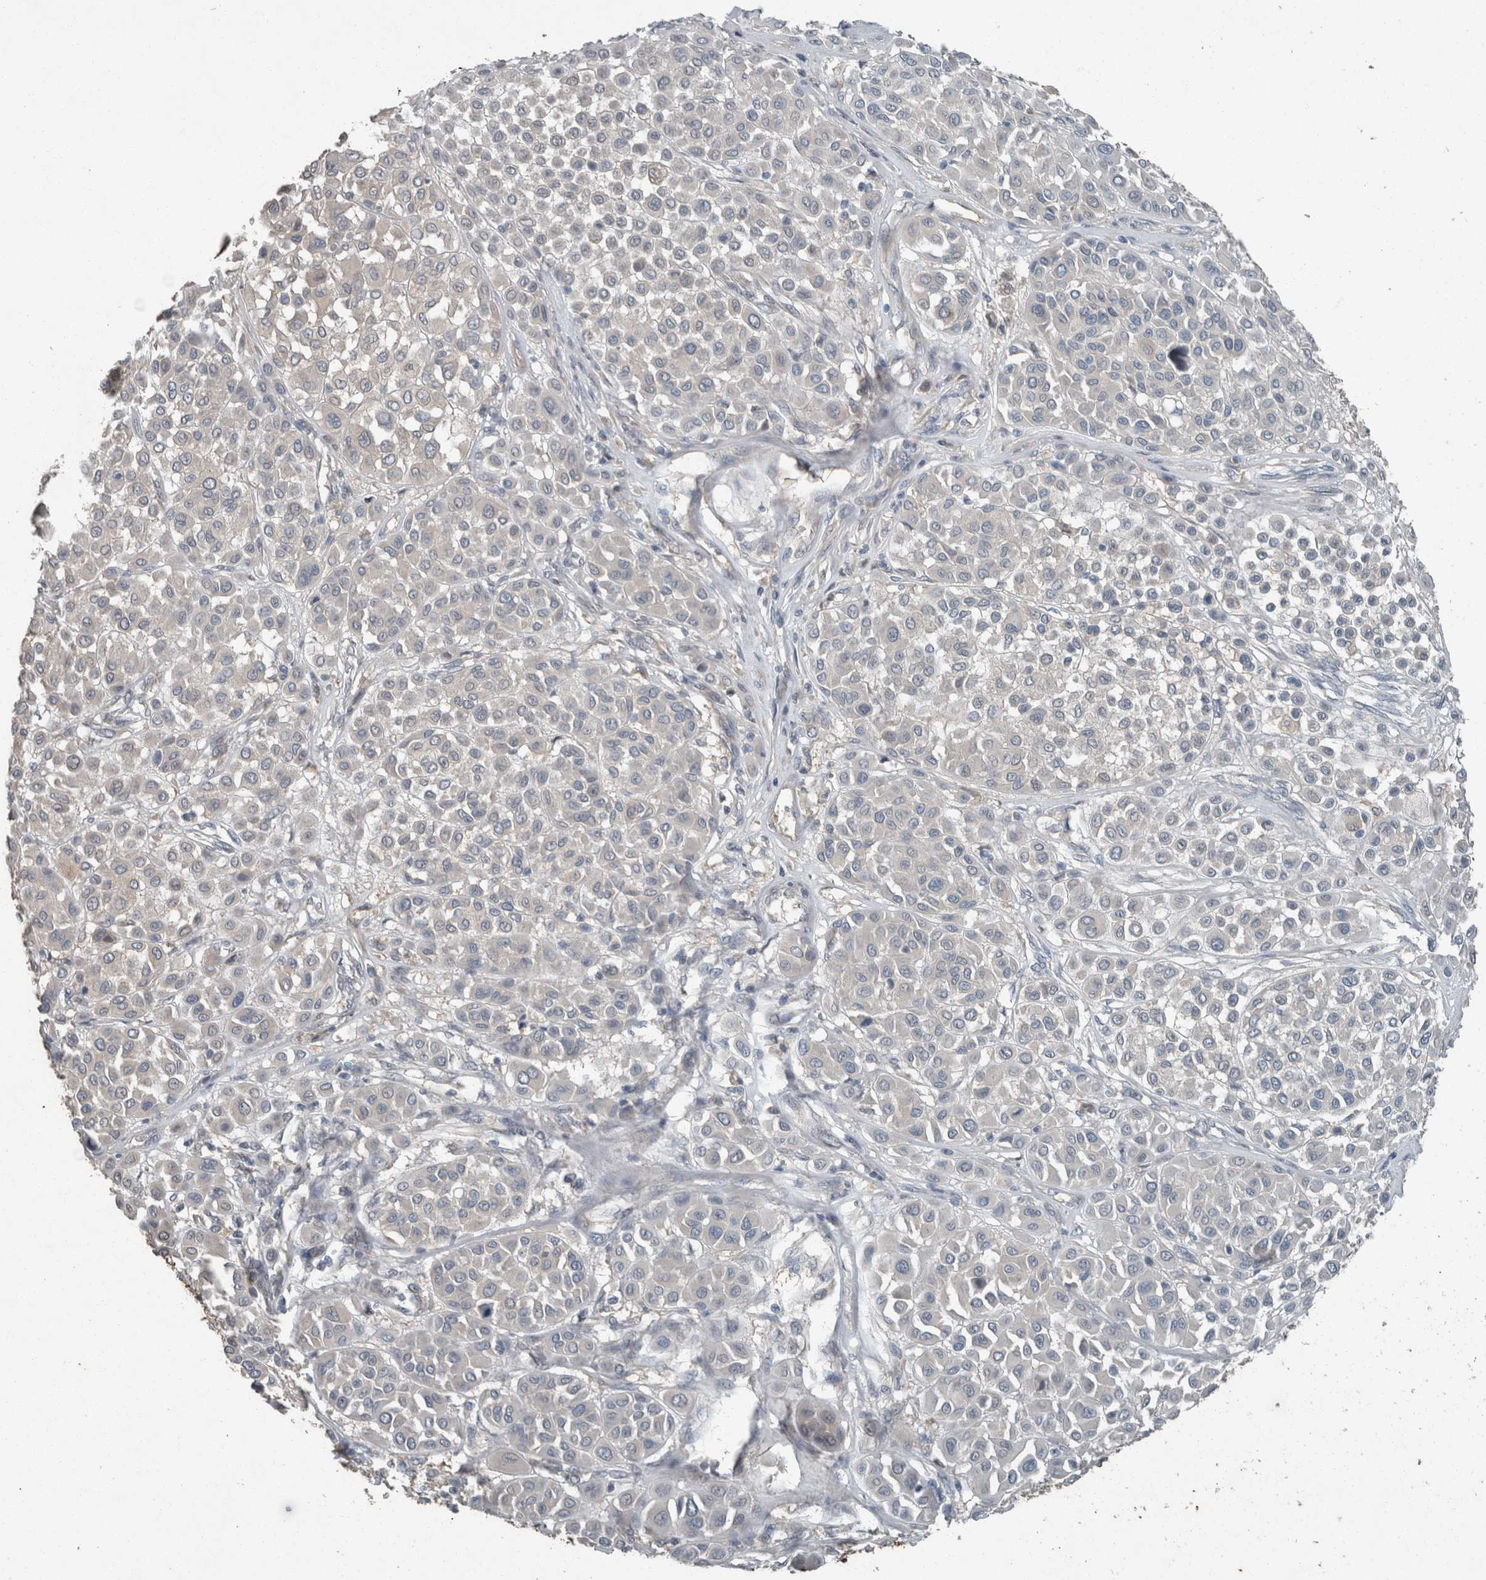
{"staining": {"intensity": "negative", "quantity": "none", "location": "none"}, "tissue": "melanoma", "cell_type": "Tumor cells", "image_type": "cancer", "snomed": [{"axis": "morphology", "description": "Malignant melanoma, Metastatic site"}, {"axis": "topography", "description": "Soft tissue"}], "caption": "Malignant melanoma (metastatic site) was stained to show a protein in brown. There is no significant staining in tumor cells. Brightfield microscopy of immunohistochemistry stained with DAB (brown) and hematoxylin (blue), captured at high magnification.", "gene": "KNTC1", "patient": {"sex": "male", "age": 41}}